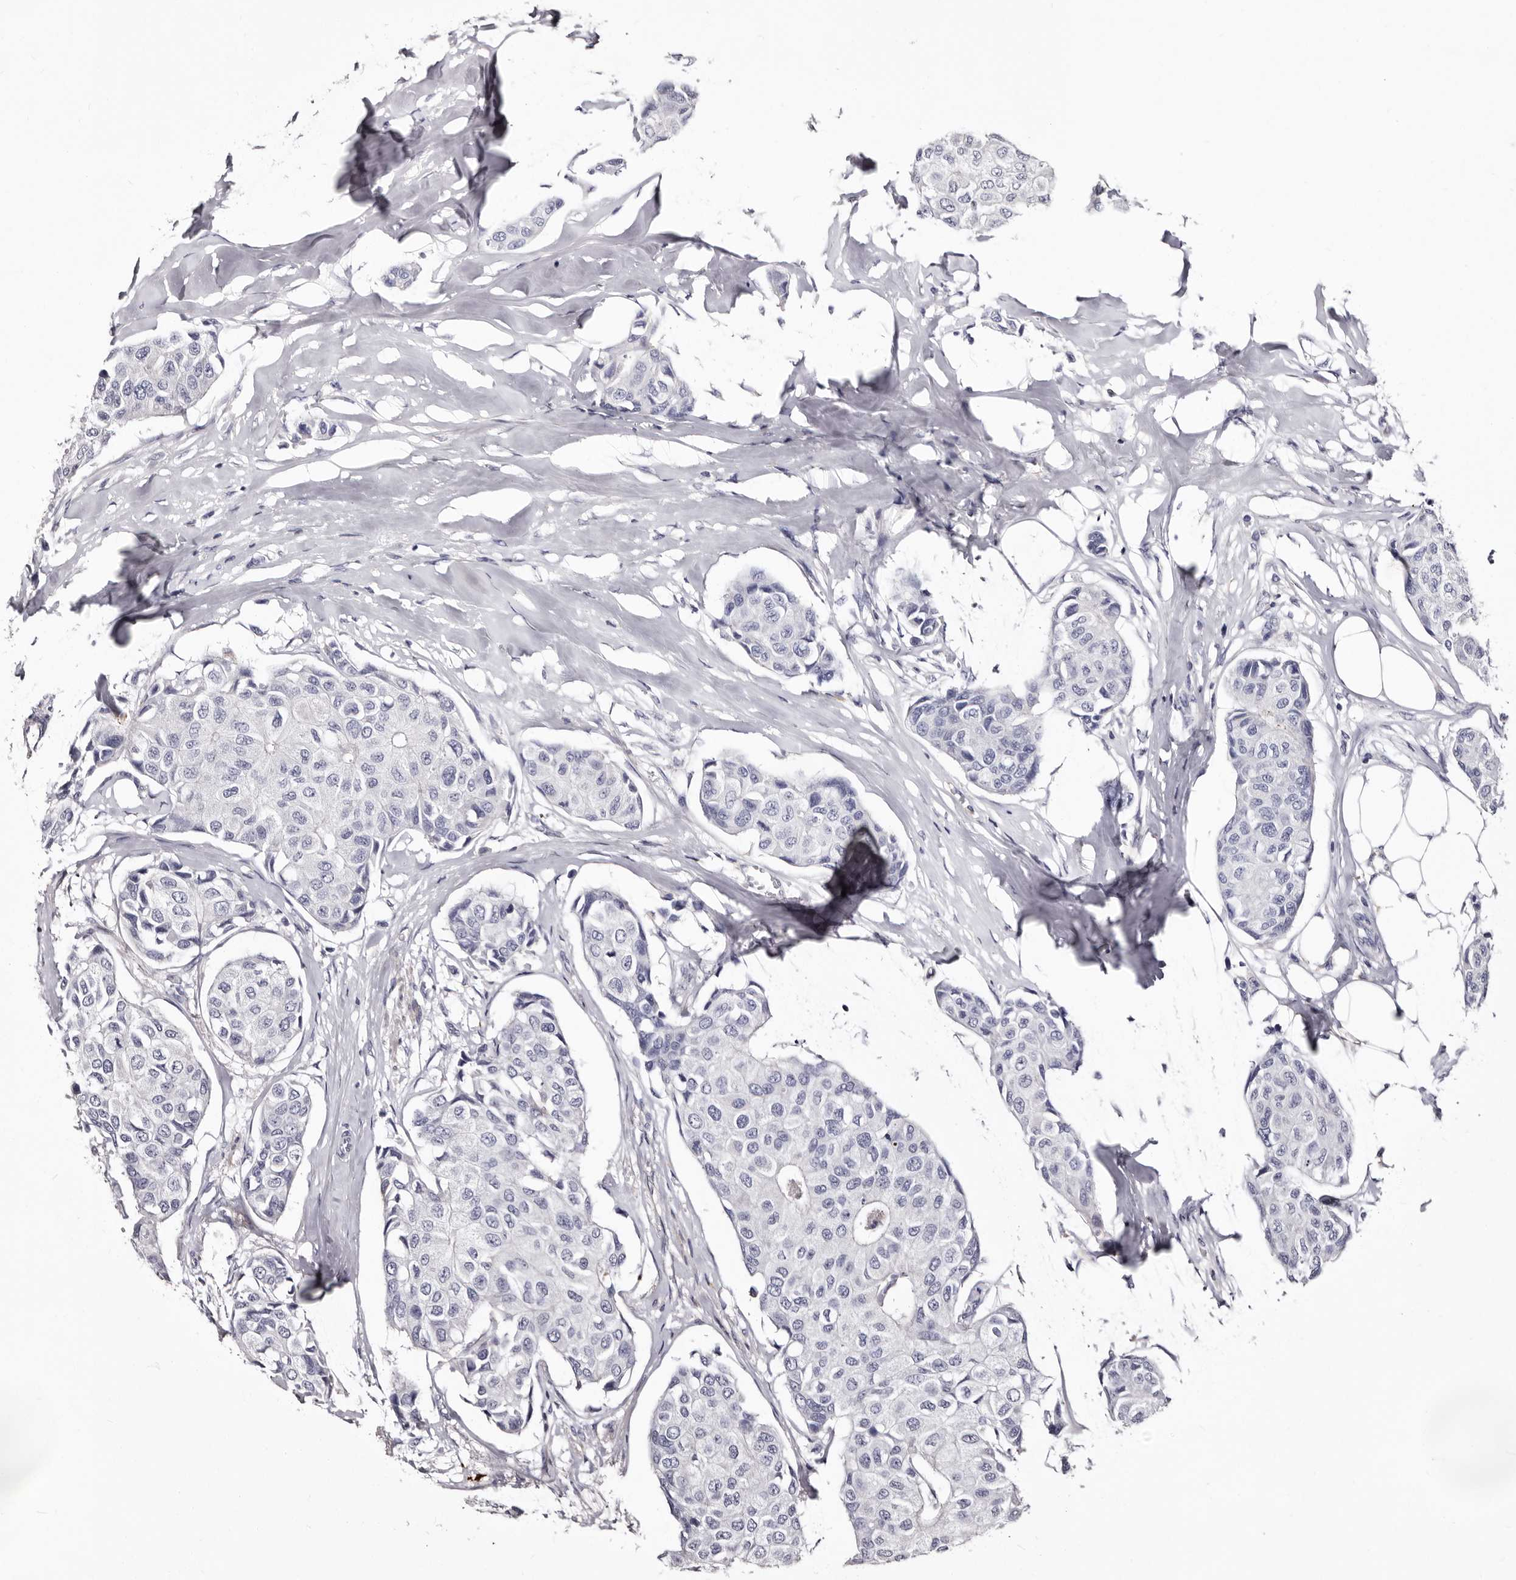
{"staining": {"intensity": "negative", "quantity": "none", "location": "none"}, "tissue": "breast cancer", "cell_type": "Tumor cells", "image_type": "cancer", "snomed": [{"axis": "morphology", "description": "Duct carcinoma"}, {"axis": "topography", "description": "Breast"}], "caption": "High power microscopy histopathology image of an immunohistochemistry micrograph of breast cancer (invasive ductal carcinoma), revealing no significant positivity in tumor cells.", "gene": "AUNIP", "patient": {"sex": "female", "age": 80}}